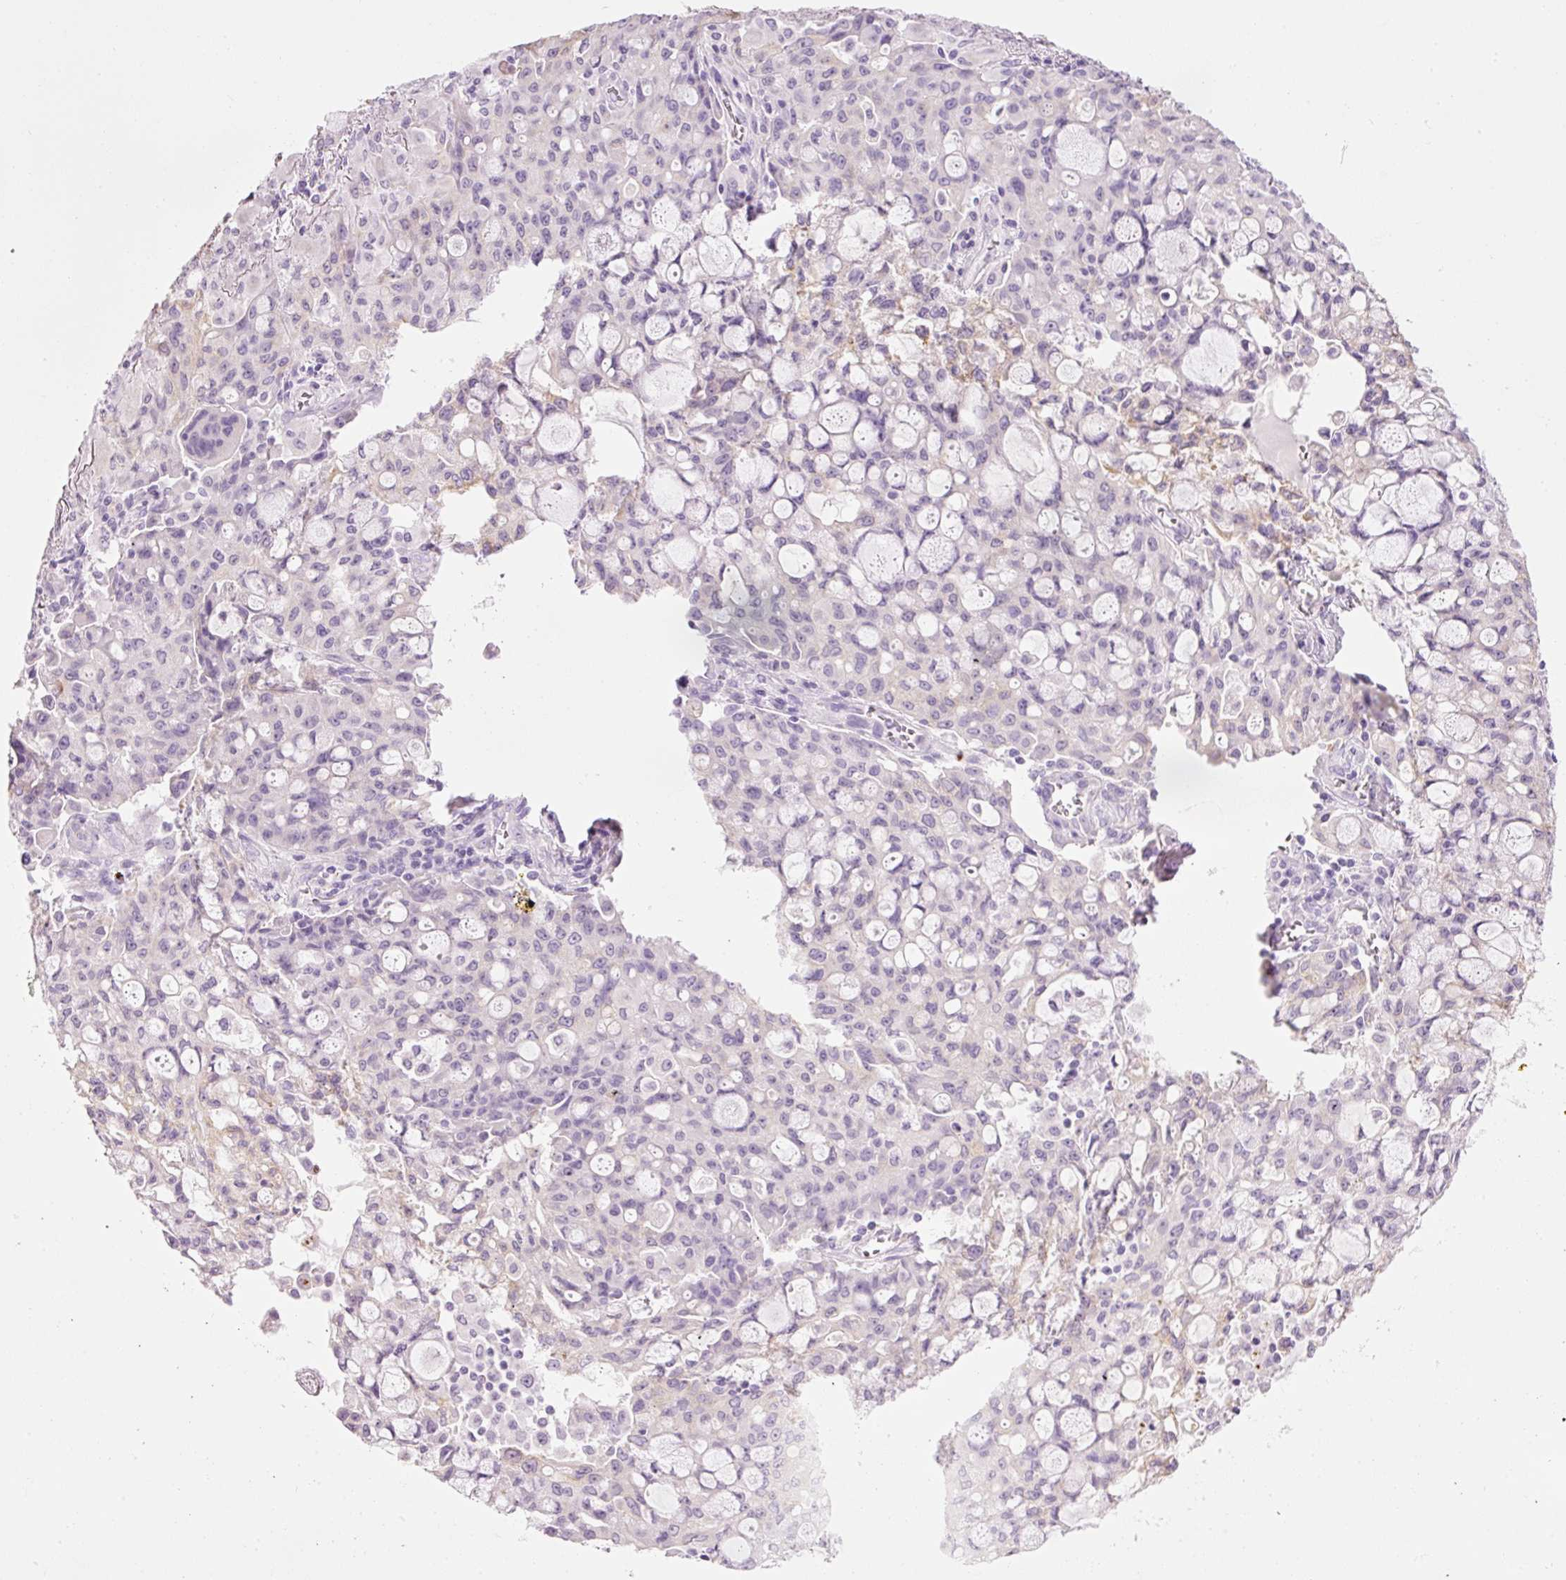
{"staining": {"intensity": "negative", "quantity": "none", "location": "none"}, "tissue": "lung cancer", "cell_type": "Tumor cells", "image_type": "cancer", "snomed": [{"axis": "morphology", "description": "Adenocarcinoma, NOS"}, {"axis": "topography", "description": "Lung"}], "caption": "Lung adenocarcinoma stained for a protein using immunohistochemistry reveals no positivity tumor cells.", "gene": "CARD16", "patient": {"sex": "female", "age": 44}}